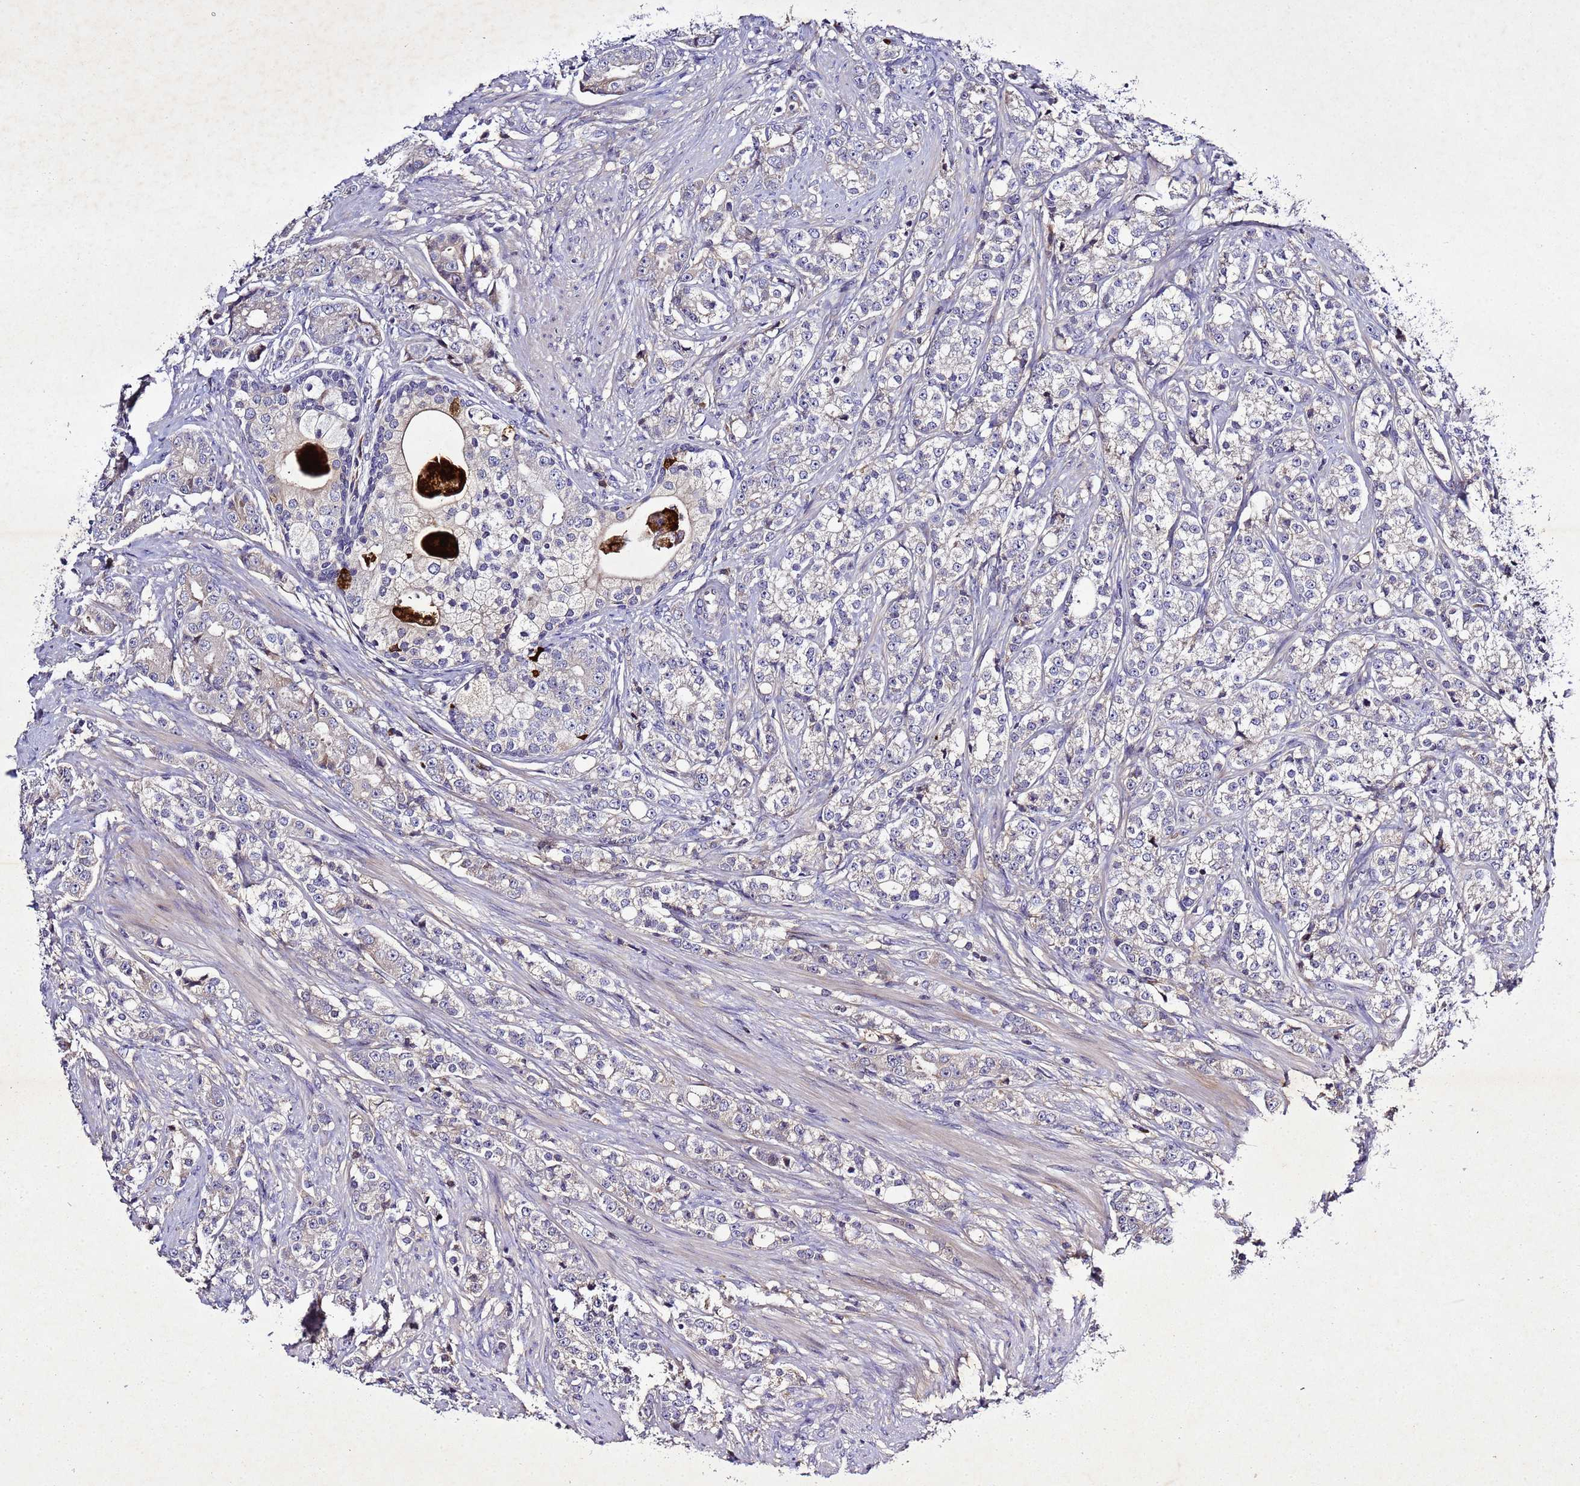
{"staining": {"intensity": "negative", "quantity": "none", "location": "none"}, "tissue": "prostate cancer", "cell_type": "Tumor cells", "image_type": "cancer", "snomed": [{"axis": "morphology", "description": "Adenocarcinoma, High grade"}, {"axis": "topography", "description": "Prostate"}], "caption": "High power microscopy histopathology image of an IHC micrograph of prostate cancer, revealing no significant positivity in tumor cells.", "gene": "SV2B", "patient": {"sex": "male", "age": 69}}